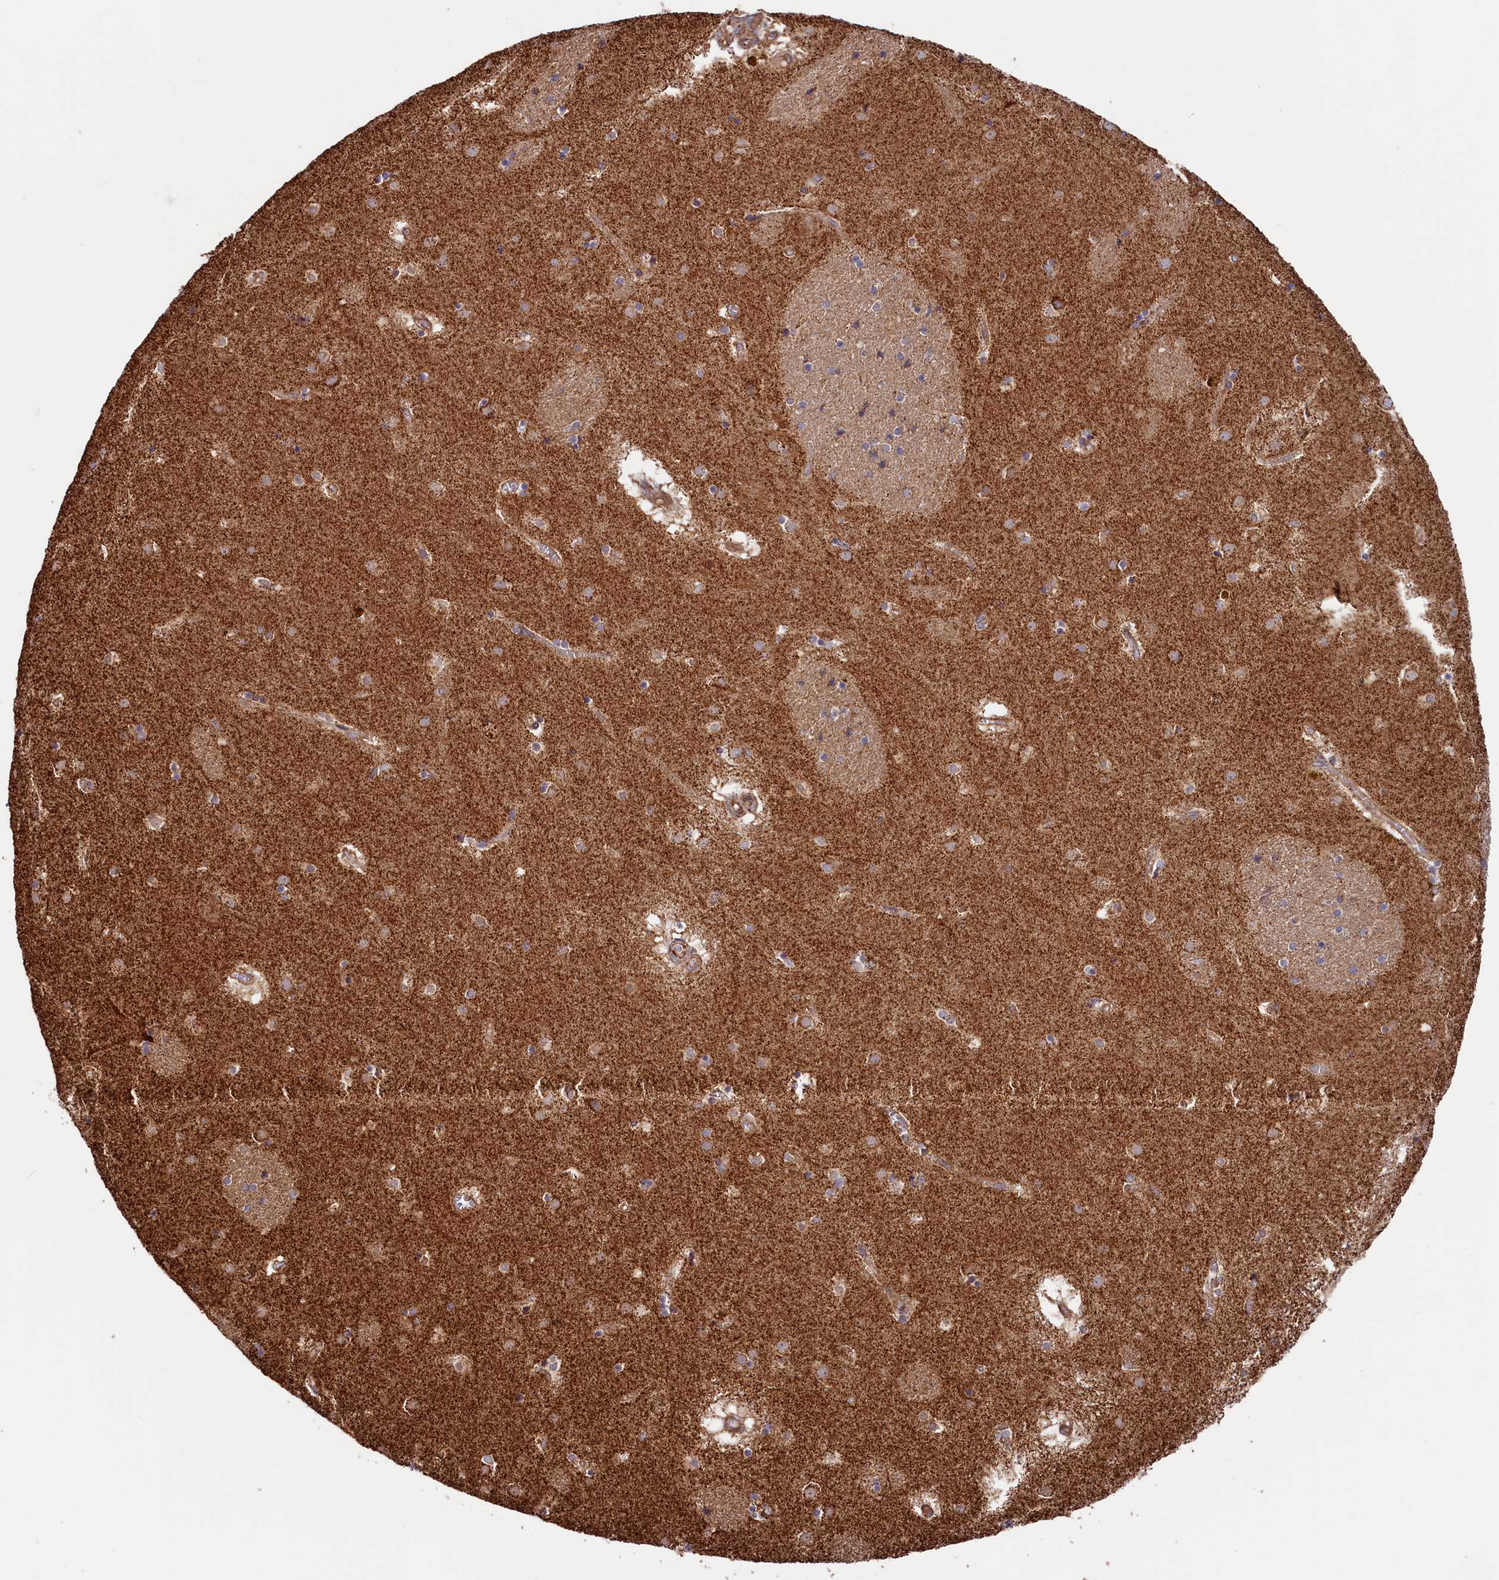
{"staining": {"intensity": "moderate", "quantity": "25%-75%", "location": "cytoplasmic/membranous"}, "tissue": "caudate", "cell_type": "Glial cells", "image_type": "normal", "snomed": [{"axis": "morphology", "description": "Normal tissue, NOS"}, {"axis": "topography", "description": "Lateral ventricle wall"}], "caption": "Immunohistochemistry (IHC) micrograph of unremarkable caudate: human caudate stained using immunohistochemistry (IHC) displays medium levels of moderate protein expression localized specifically in the cytoplasmic/membranous of glial cells, appearing as a cytoplasmic/membranous brown color.", "gene": "MACROD1", "patient": {"sex": "male", "age": 70}}